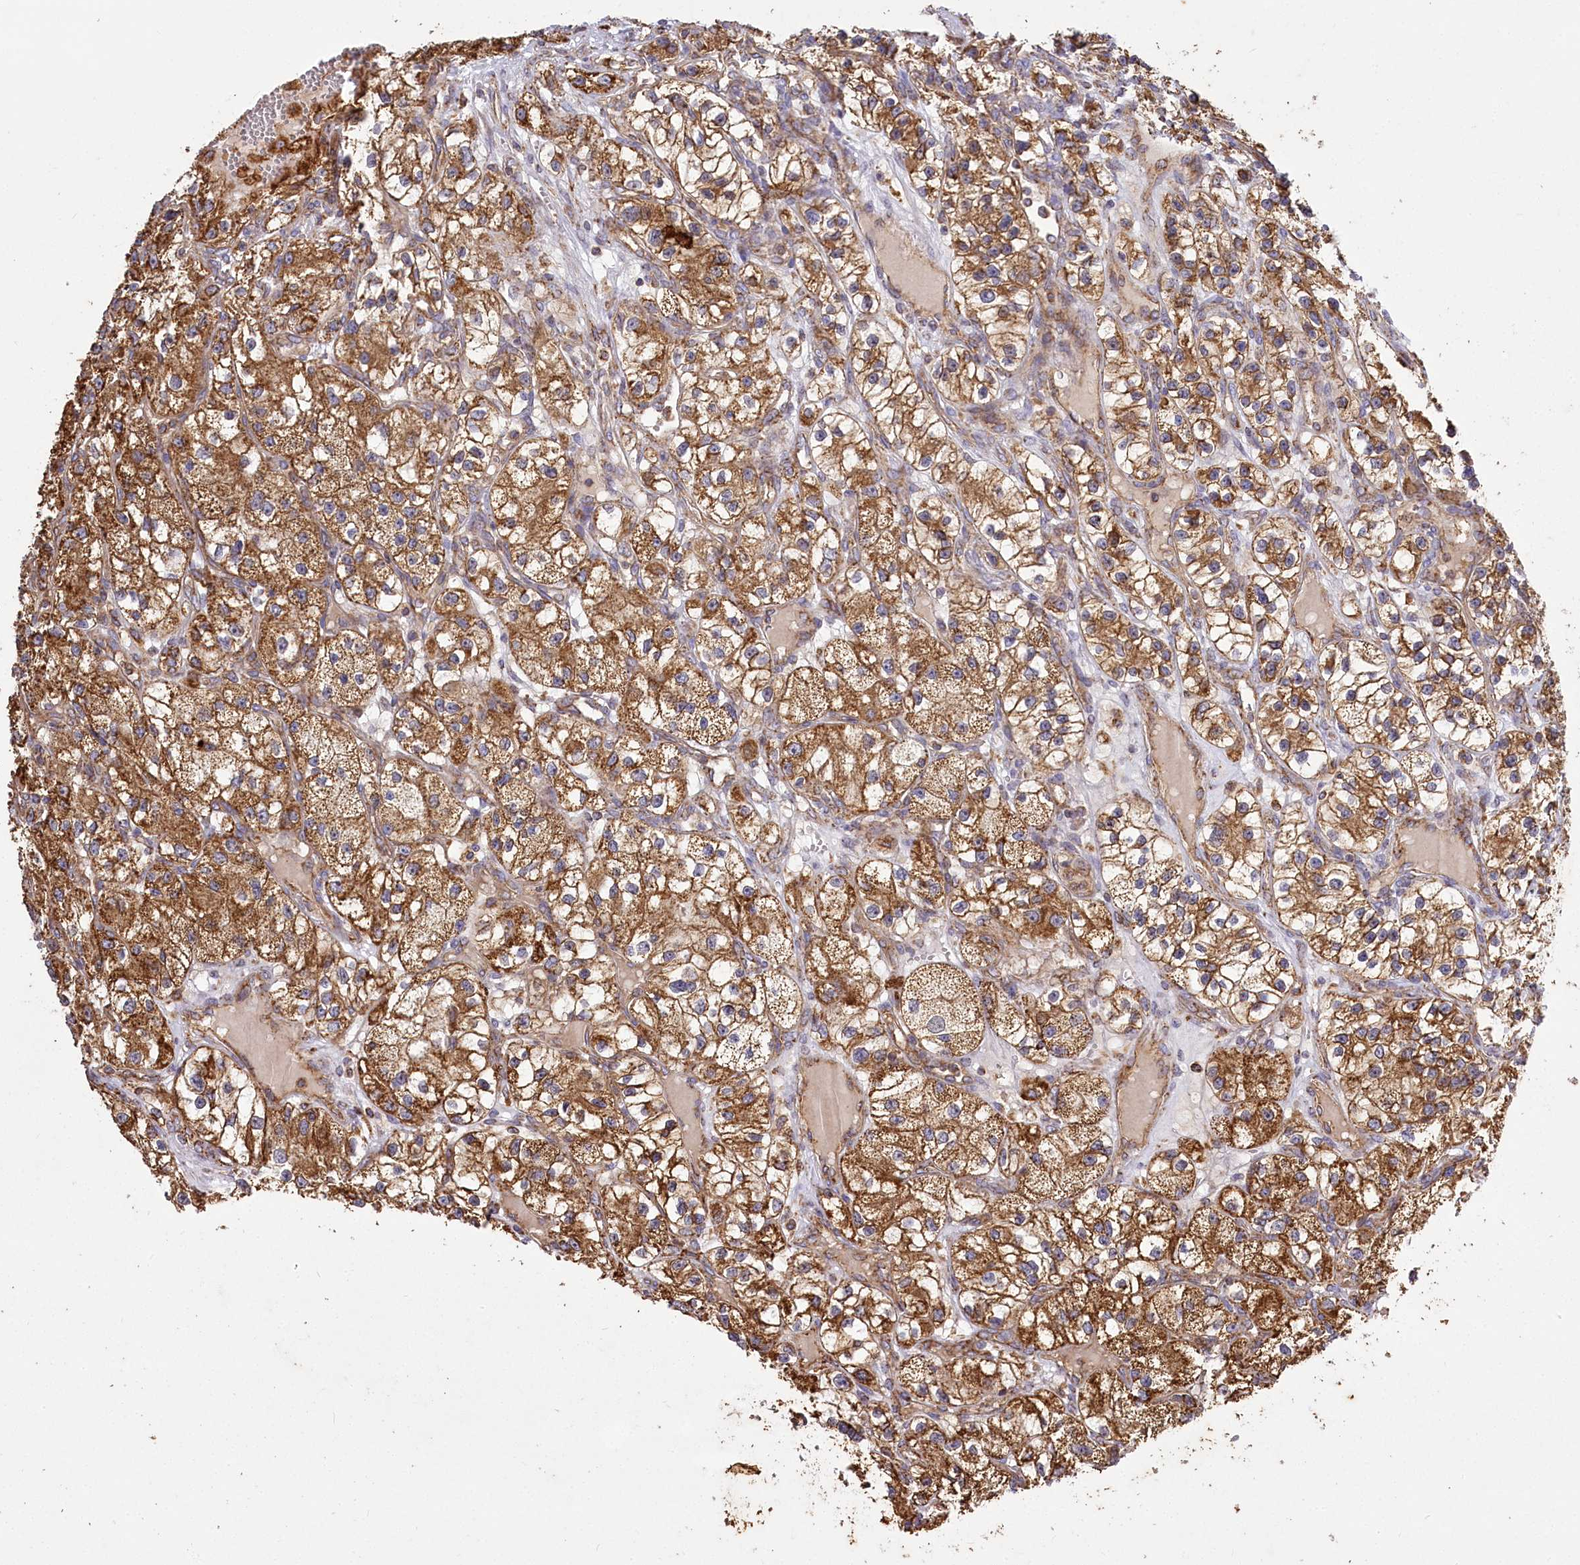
{"staining": {"intensity": "strong", "quantity": ">75%", "location": "cytoplasmic/membranous"}, "tissue": "renal cancer", "cell_type": "Tumor cells", "image_type": "cancer", "snomed": [{"axis": "morphology", "description": "Adenocarcinoma, NOS"}, {"axis": "topography", "description": "Kidney"}], "caption": "Renal cancer (adenocarcinoma) tissue shows strong cytoplasmic/membranous positivity in about >75% of tumor cells", "gene": "CARD19", "patient": {"sex": "female", "age": 57}}